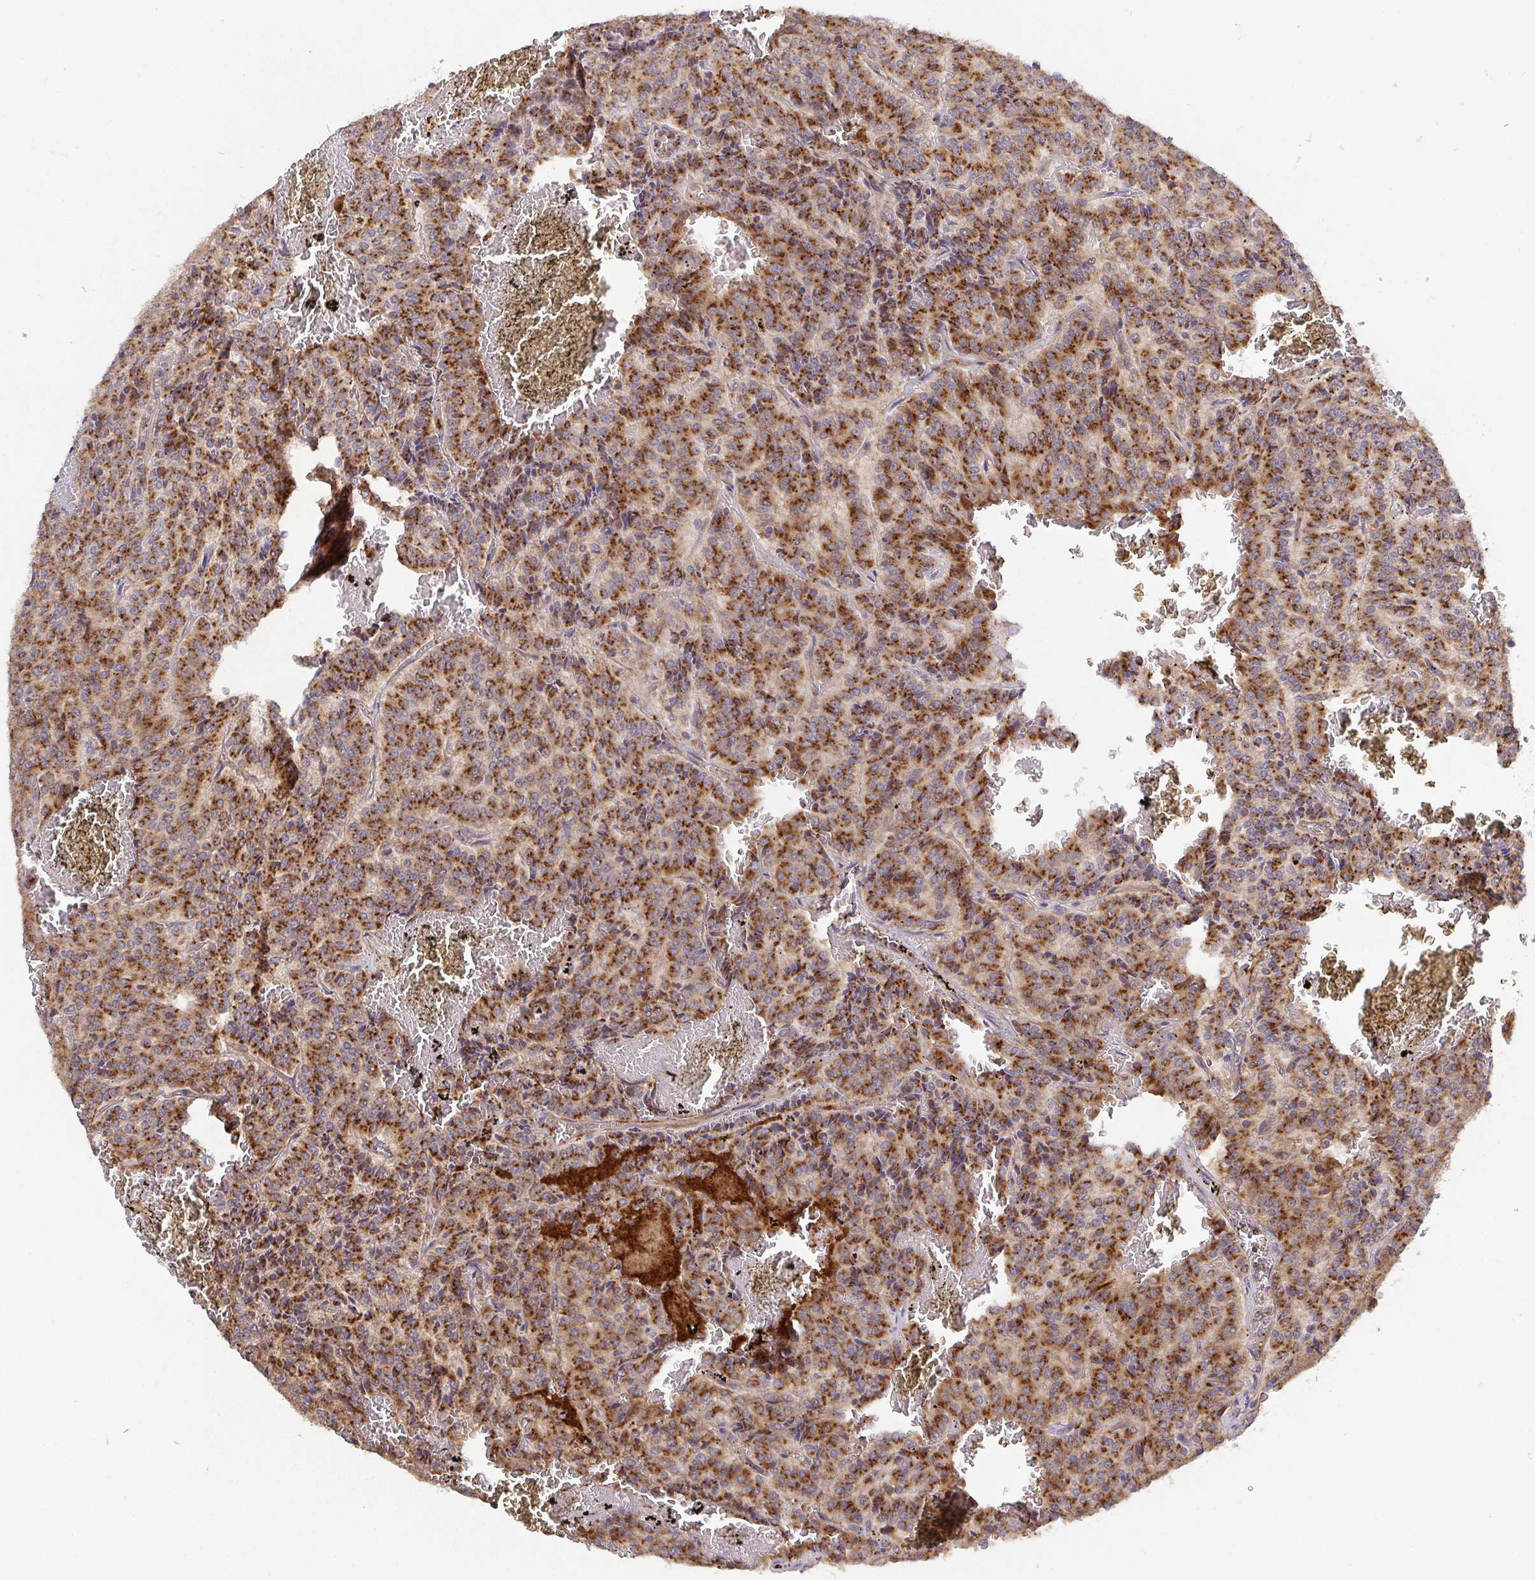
{"staining": {"intensity": "strong", "quantity": ">75%", "location": "cytoplasmic/membranous"}, "tissue": "carcinoid", "cell_type": "Tumor cells", "image_type": "cancer", "snomed": [{"axis": "morphology", "description": "Carcinoid, malignant, NOS"}, {"axis": "topography", "description": "Lung"}], "caption": "IHC histopathology image of neoplastic tissue: human carcinoid stained using immunohistochemistry displays high levels of strong protein expression localized specifically in the cytoplasmic/membranous of tumor cells, appearing as a cytoplasmic/membranous brown color.", "gene": "TM9SF4", "patient": {"sex": "male", "age": 70}}